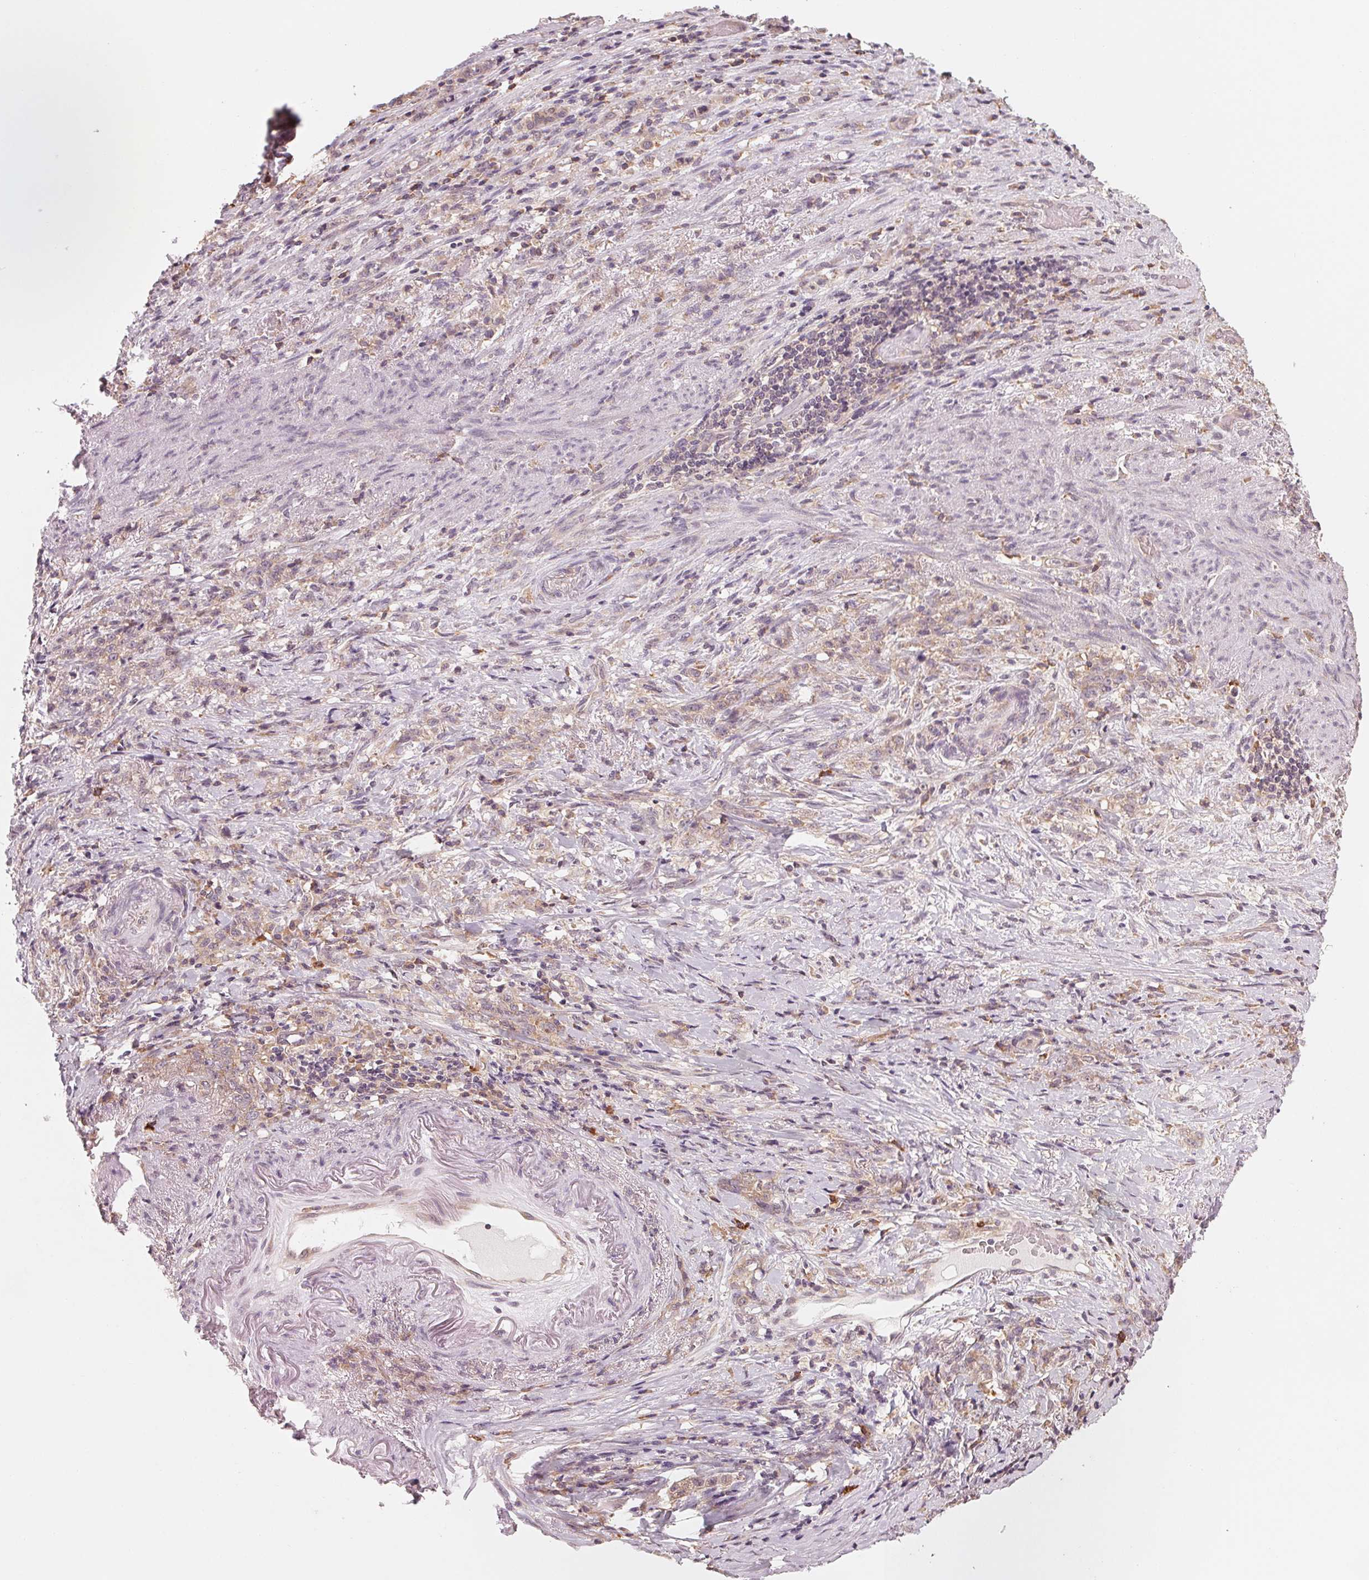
{"staining": {"intensity": "weak", "quantity": ">75%", "location": "cytoplasmic/membranous"}, "tissue": "stomach cancer", "cell_type": "Tumor cells", "image_type": "cancer", "snomed": [{"axis": "morphology", "description": "Adenocarcinoma, NOS"}, {"axis": "topography", "description": "Stomach, lower"}], "caption": "Protein expression analysis of human stomach cancer (adenocarcinoma) reveals weak cytoplasmic/membranous positivity in about >75% of tumor cells. The staining was performed using DAB, with brown indicating positive protein expression. Nuclei are stained blue with hematoxylin.", "gene": "GIGYF2", "patient": {"sex": "male", "age": 88}}